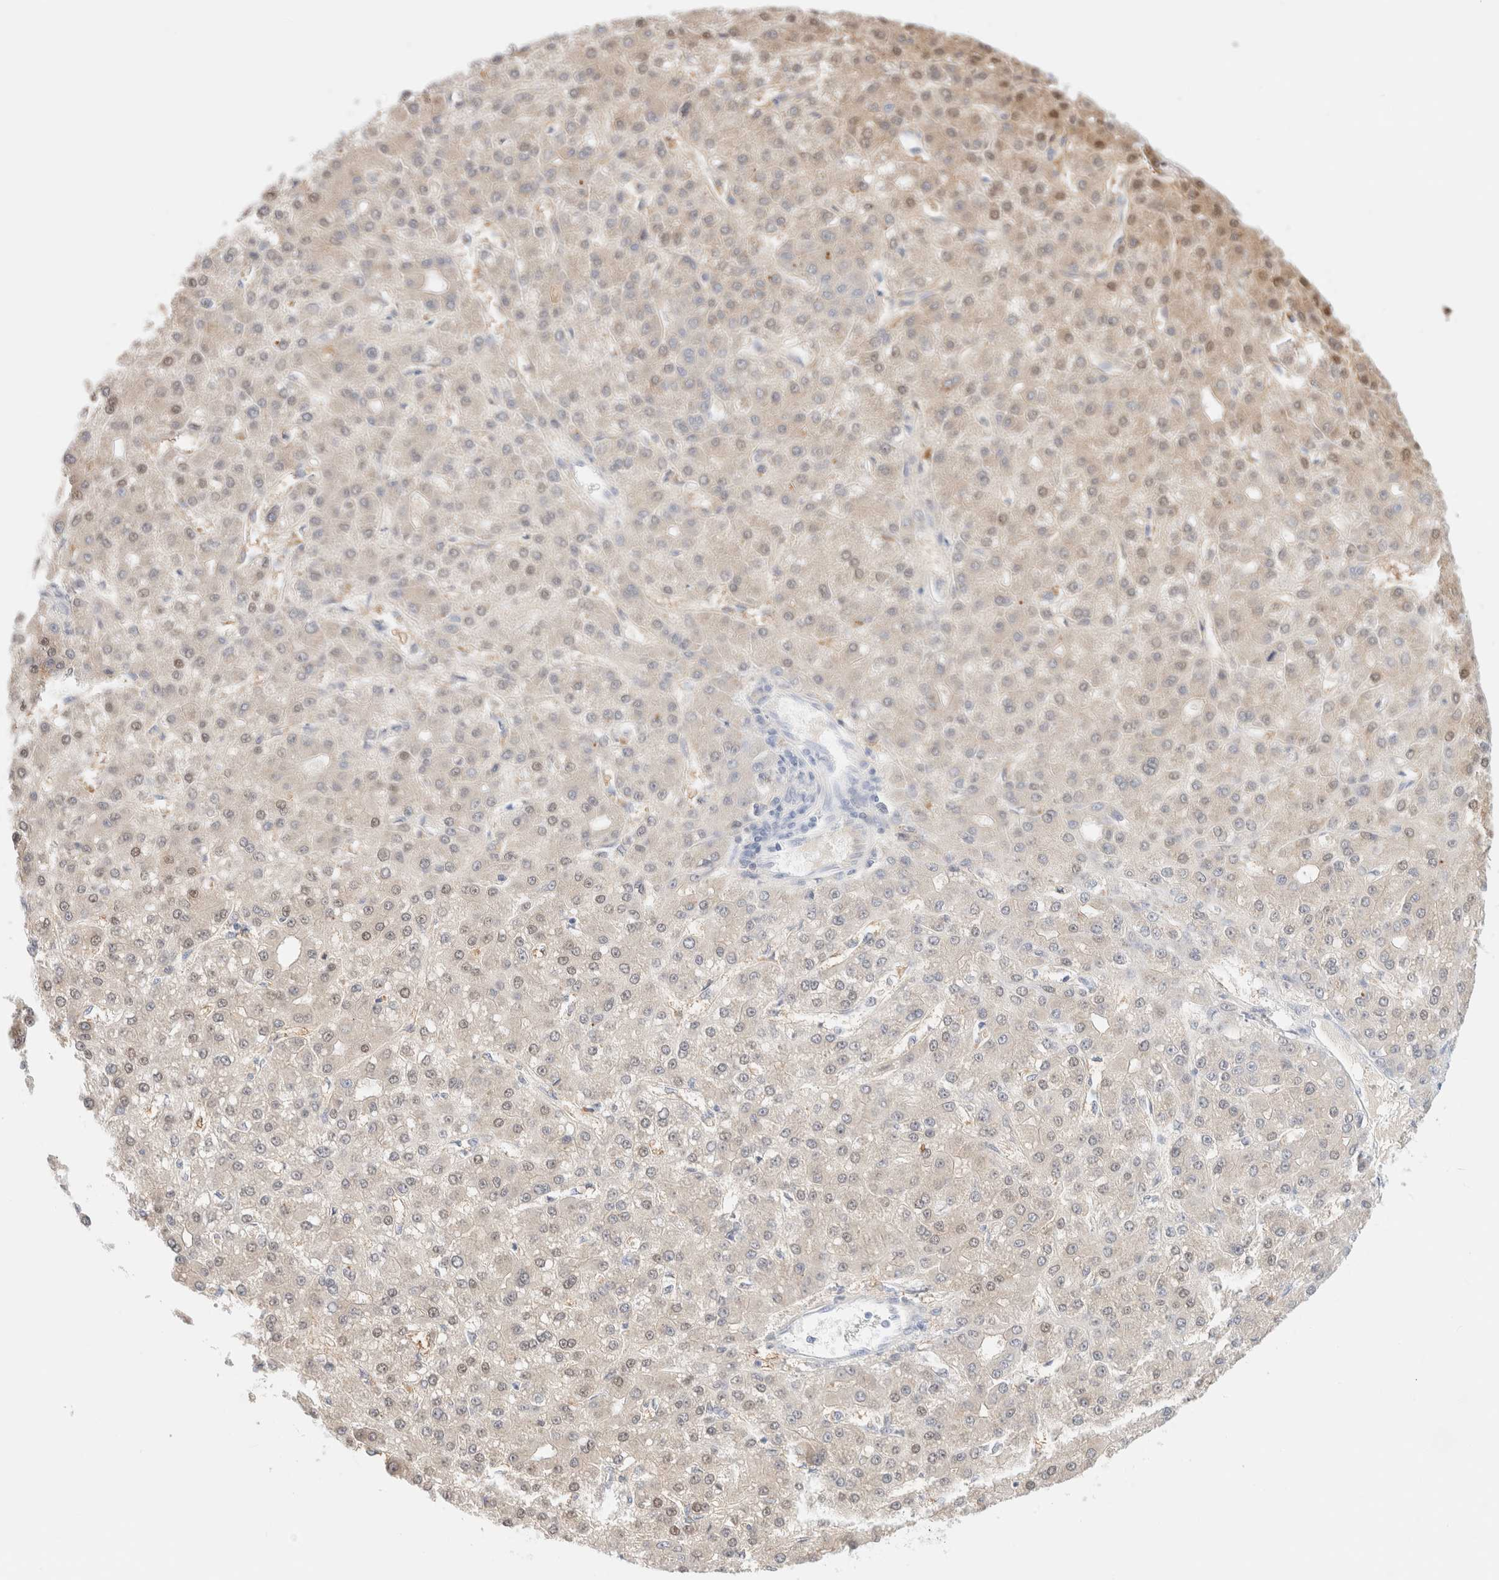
{"staining": {"intensity": "weak", "quantity": "25%-75%", "location": "cytoplasmic/membranous,nuclear"}, "tissue": "liver cancer", "cell_type": "Tumor cells", "image_type": "cancer", "snomed": [{"axis": "morphology", "description": "Carcinoma, Hepatocellular, NOS"}, {"axis": "topography", "description": "Liver"}], "caption": "A micrograph showing weak cytoplasmic/membranous and nuclear expression in about 25%-75% of tumor cells in hepatocellular carcinoma (liver), as visualized by brown immunohistochemical staining.", "gene": "DPYS", "patient": {"sex": "male", "age": 67}}